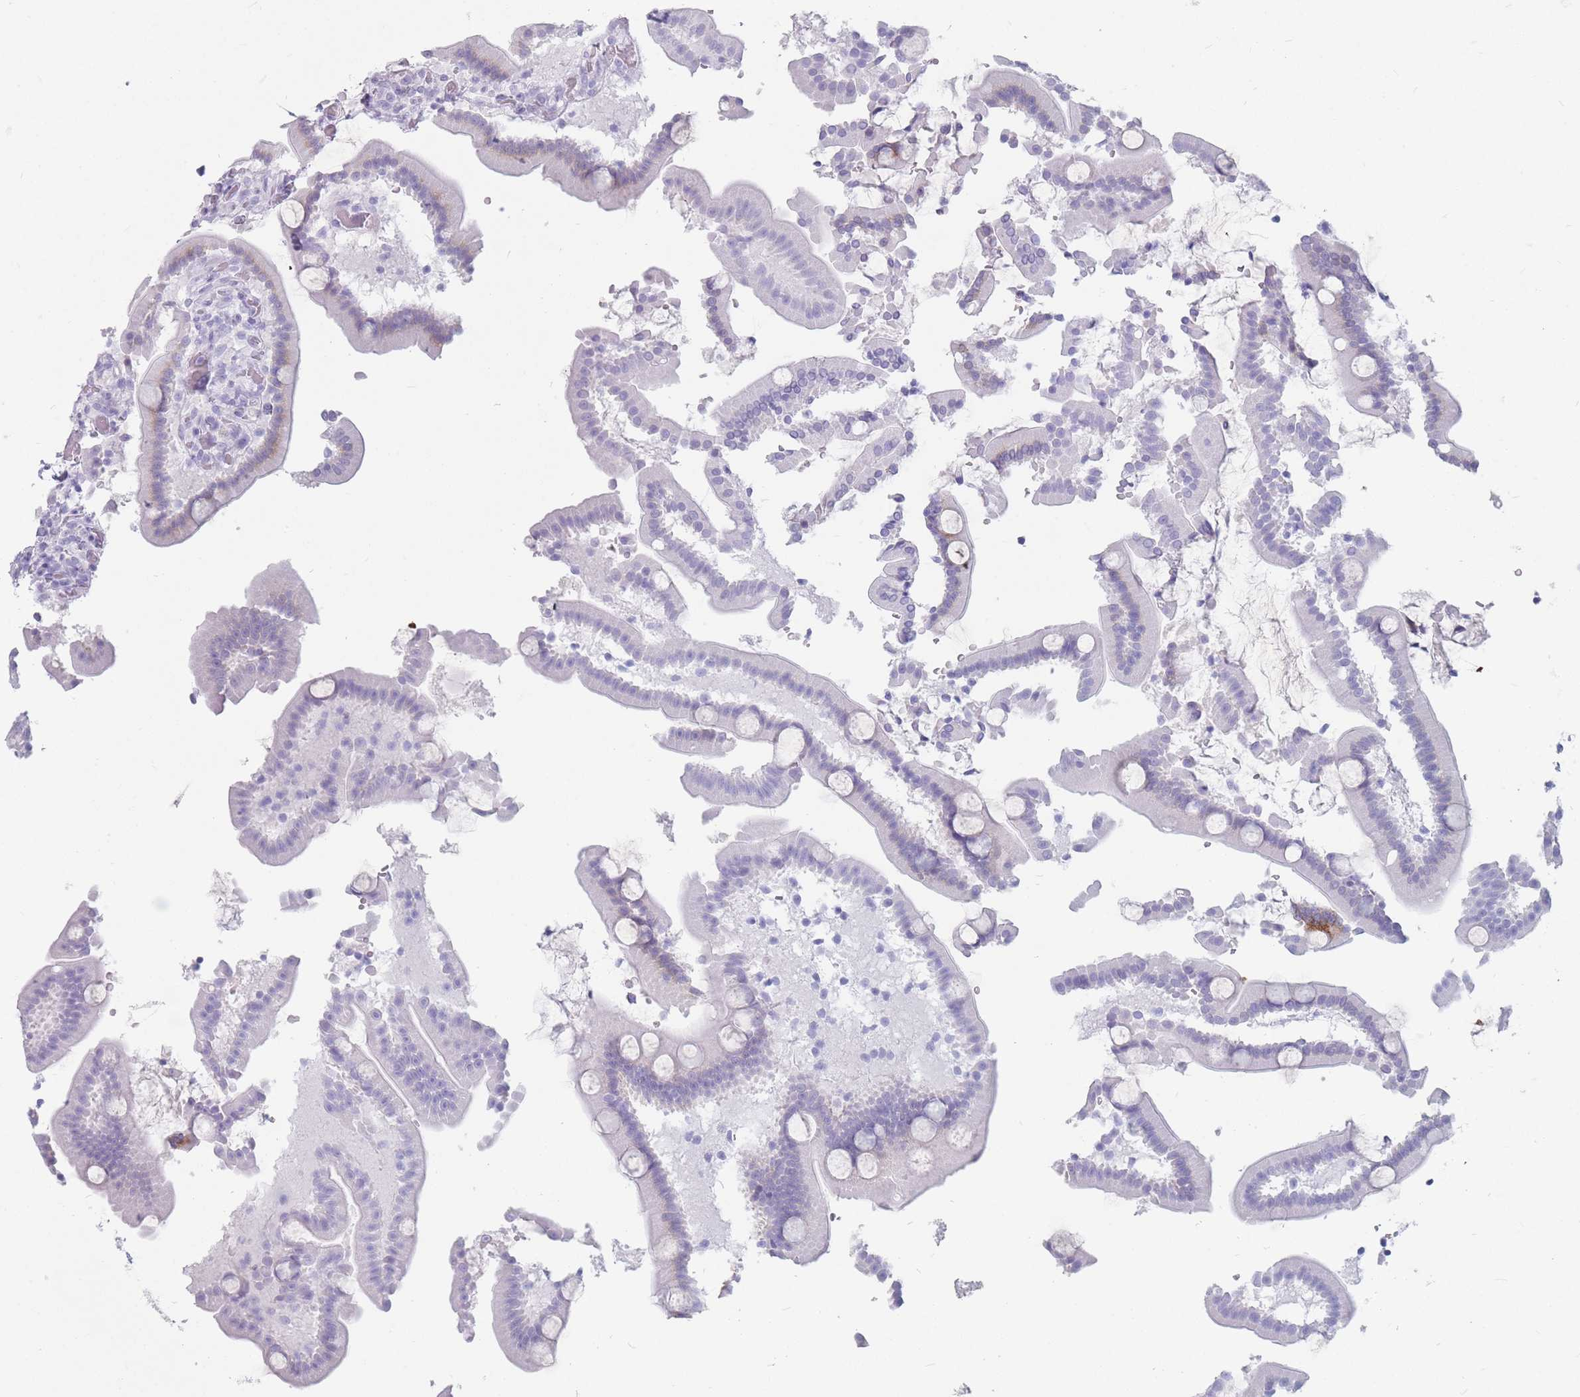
{"staining": {"intensity": "moderate", "quantity": "<25%", "location": "cytoplasmic/membranous"}, "tissue": "duodenum", "cell_type": "Glandular cells", "image_type": "normal", "snomed": [{"axis": "morphology", "description": "Normal tissue, NOS"}, {"axis": "topography", "description": "Duodenum"}], "caption": "Immunohistochemistry histopathology image of unremarkable duodenum stained for a protein (brown), which reveals low levels of moderate cytoplasmic/membranous staining in about <25% of glandular cells.", "gene": "ST3GAL5", "patient": {"sex": "male", "age": 55}}